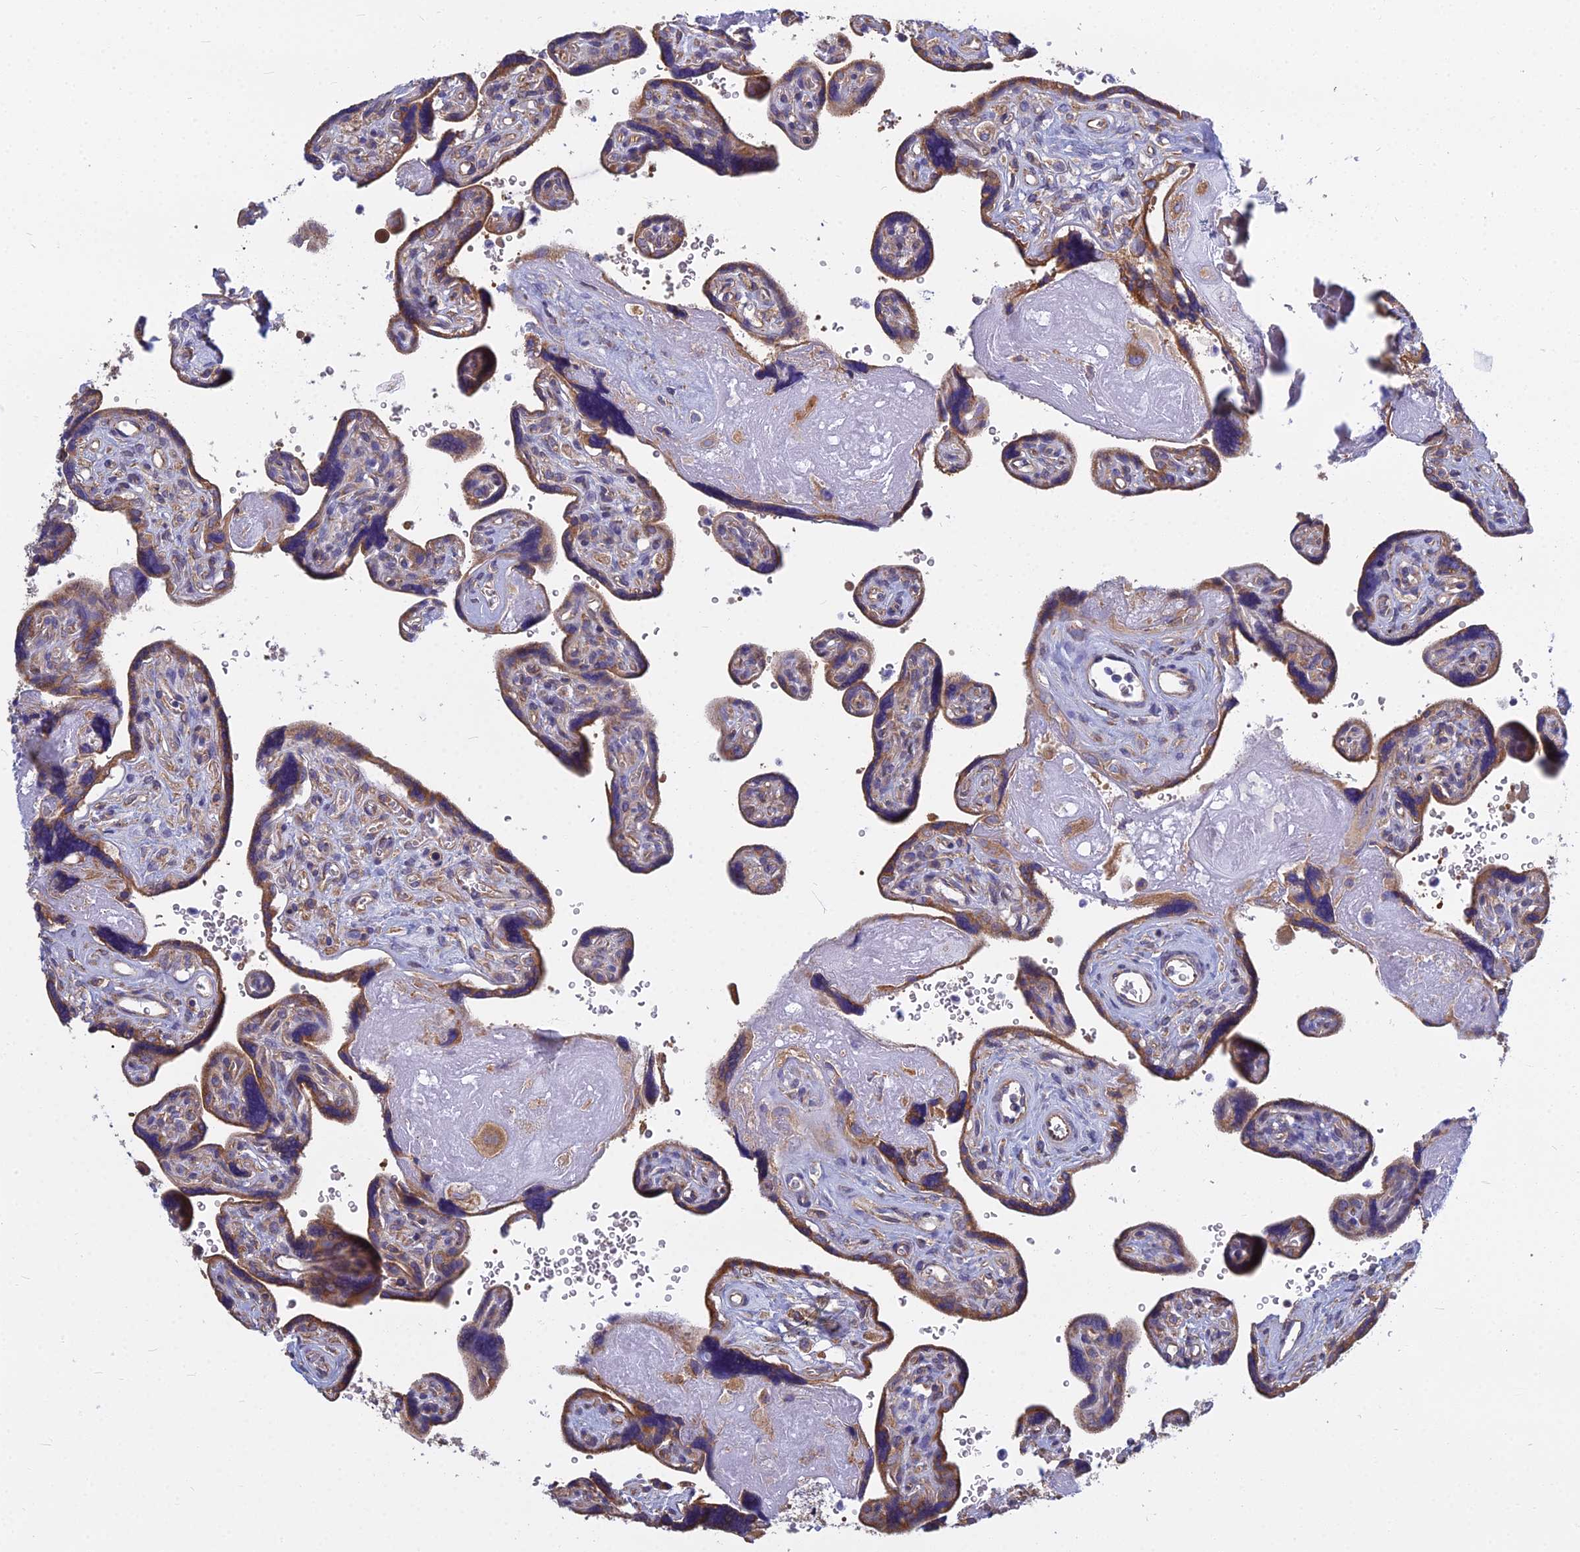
{"staining": {"intensity": "moderate", "quantity": ">75%", "location": "cytoplasmic/membranous"}, "tissue": "placenta", "cell_type": "Trophoblastic cells", "image_type": "normal", "snomed": [{"axis": "morphology", "description": "Normal tissue, NOS"}, {"axis": "topography", "description": "Placenta"}], "caption": "Approximately >75% of trophoblastic cells in unremarkable human placenta show moderate cytoplasmic/membranous protein expression as visualized by brown immunohistochemical staining.", "gene": "KIAA1143", "patient": {"sex": "female", "age": 39}}